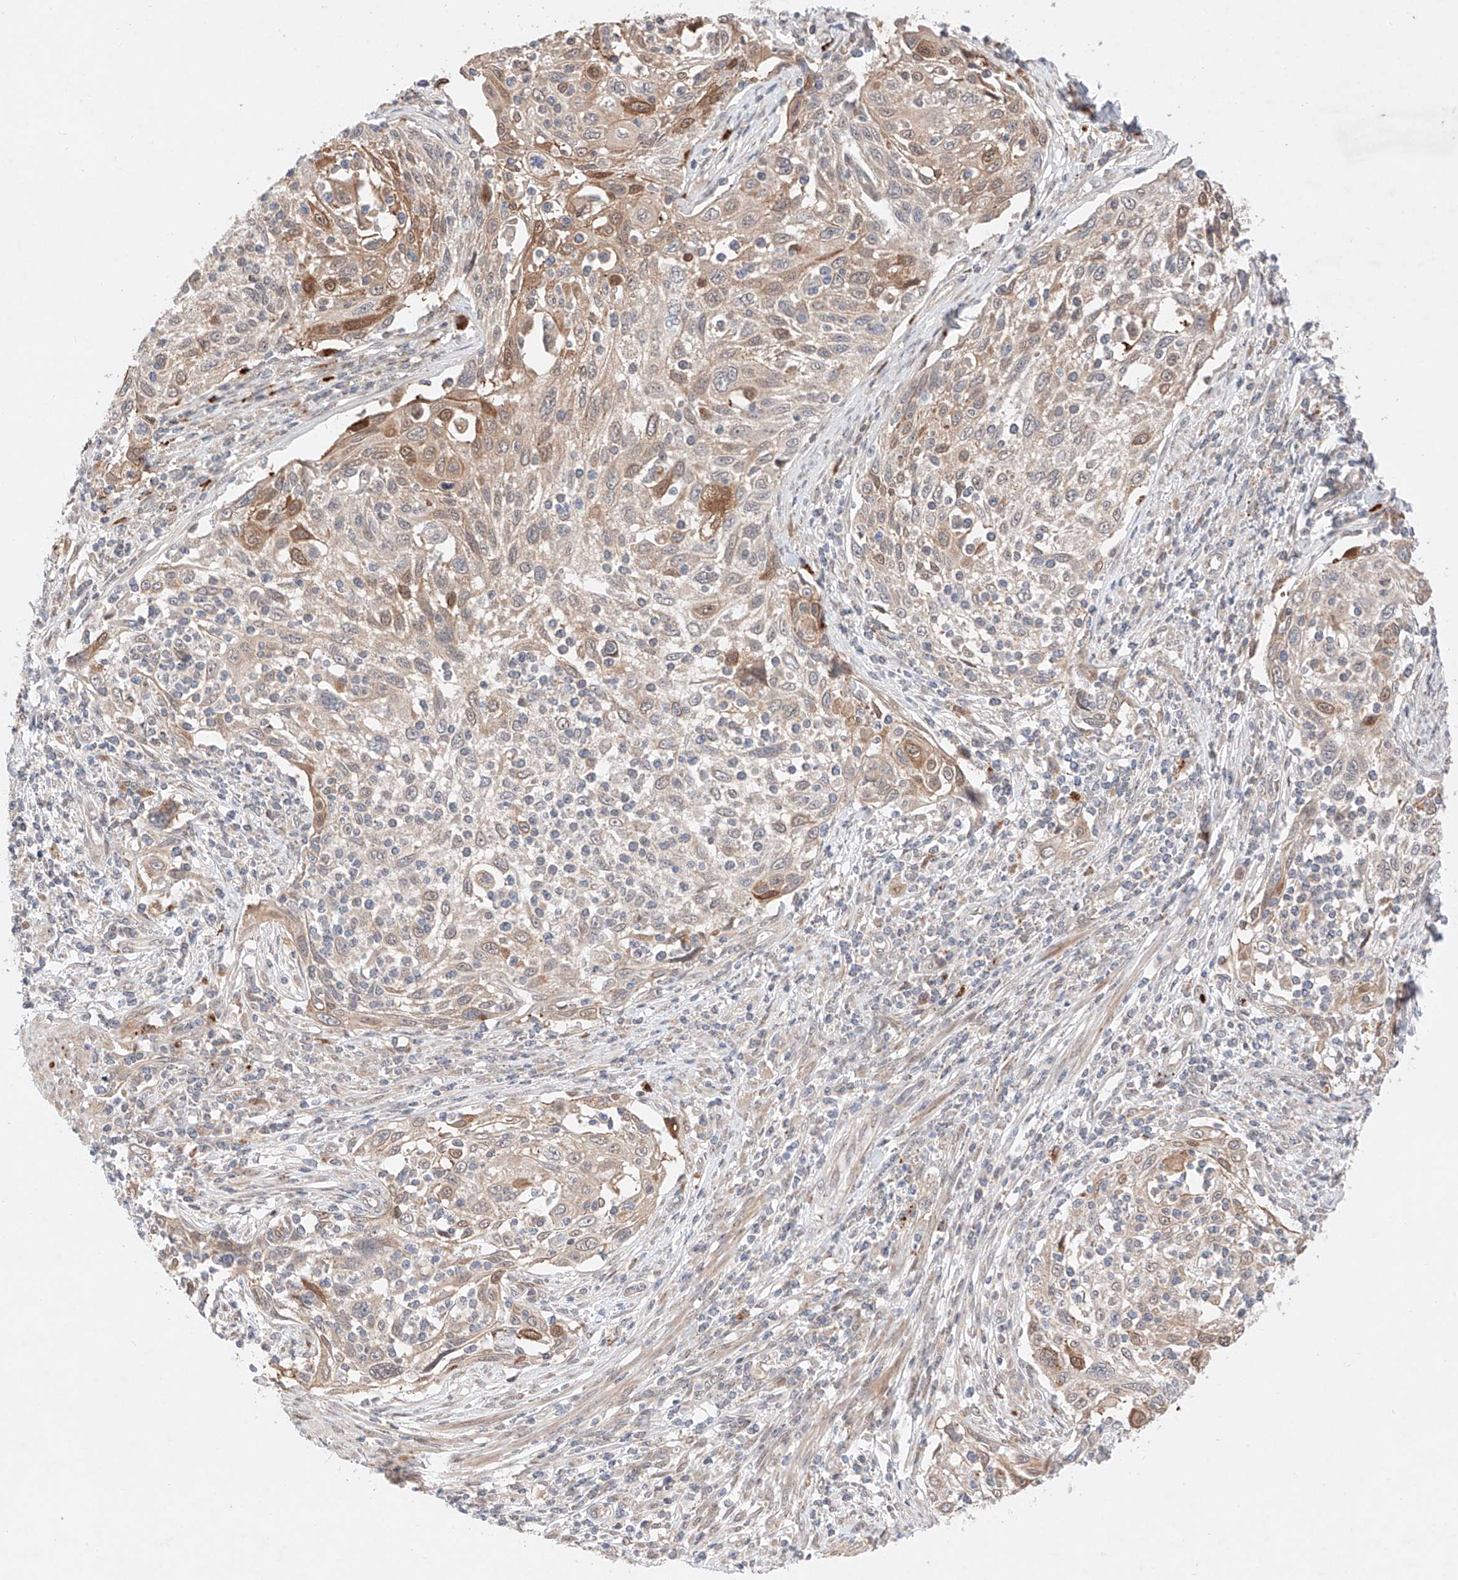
{"staining": {"intensity": "moderate", "quantity": "<25%", "location": "cytoplasmic/membranous,nuclear"}, "tissue": "cervical cancer", "cell_type": "Tumor cells", "image_type": "cancer", "snomed": [{"axis": "morphology", "description": "Squamous cell carcinoma, NOS"}, {"axis": "topography", "description": "Cervix"}], "caption": "Brown immunohistochemical staining in human cervical cancer (squamous cell carcinoma) demonstrates moderate cytoplasmic/membranous and nuclear expression in about <25% of tumor cells.", "gene": "GCNT1", "patient": {"sex": "female", "age": 70}}